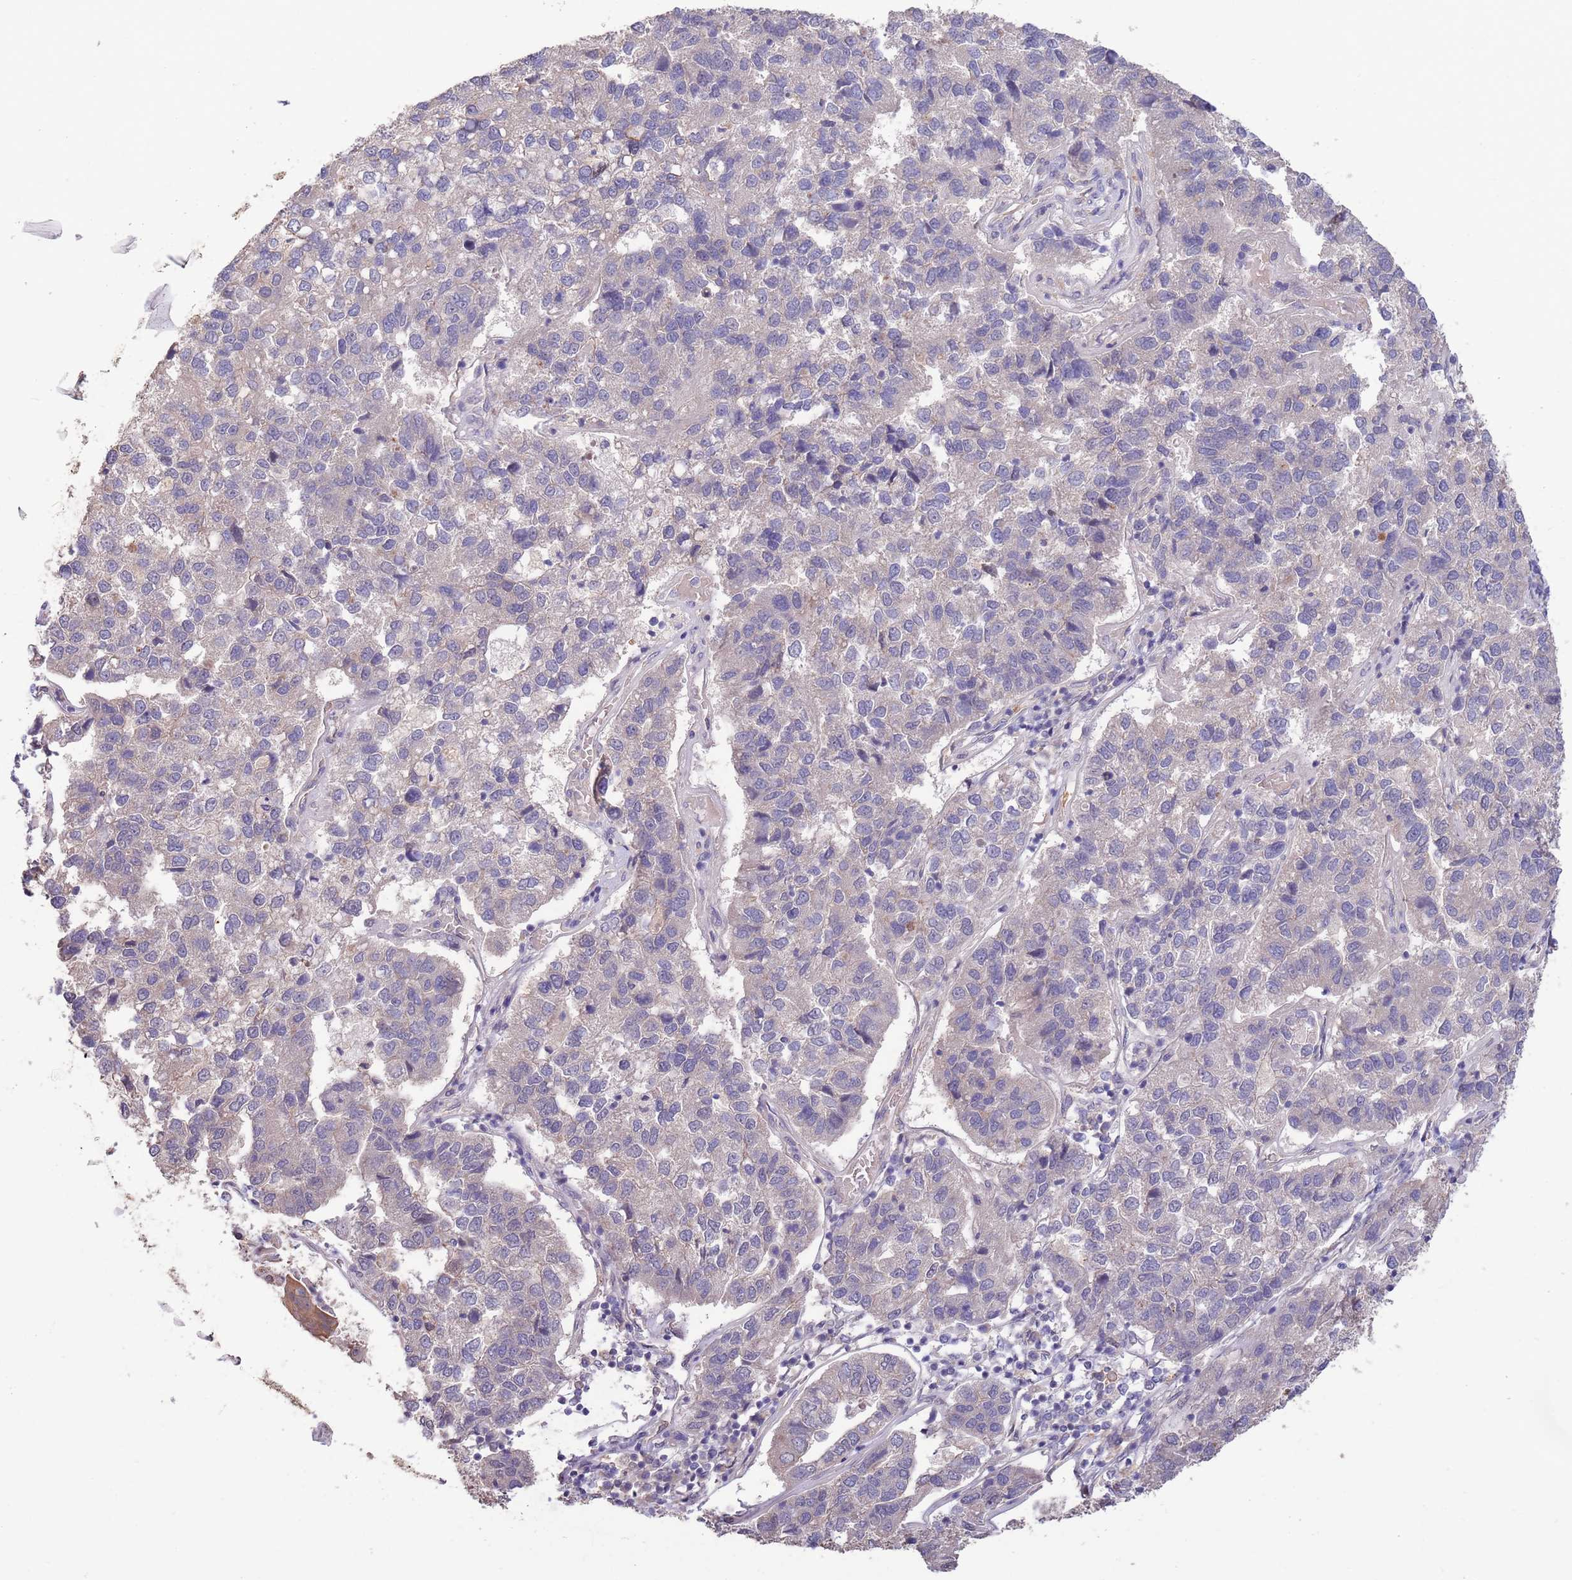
{"staining": {"intensity": "negative", "quantity": "none", "location": "none"}, "tissue": "pancreatic cancer", "cell_type": "Tumor cells", "image_type": "cancer", "snomed": [{"axis": "morphology", "description": "Adenocarcinoma, NOS"}, {"axis": "topography", "description": "Pancreas"}], "caption": "A micrograph of human pancreatic cancer is negative for staining in tumor cells.", "gene": "MARVELD2", "patient": {"sex": "female", "age": 61}}